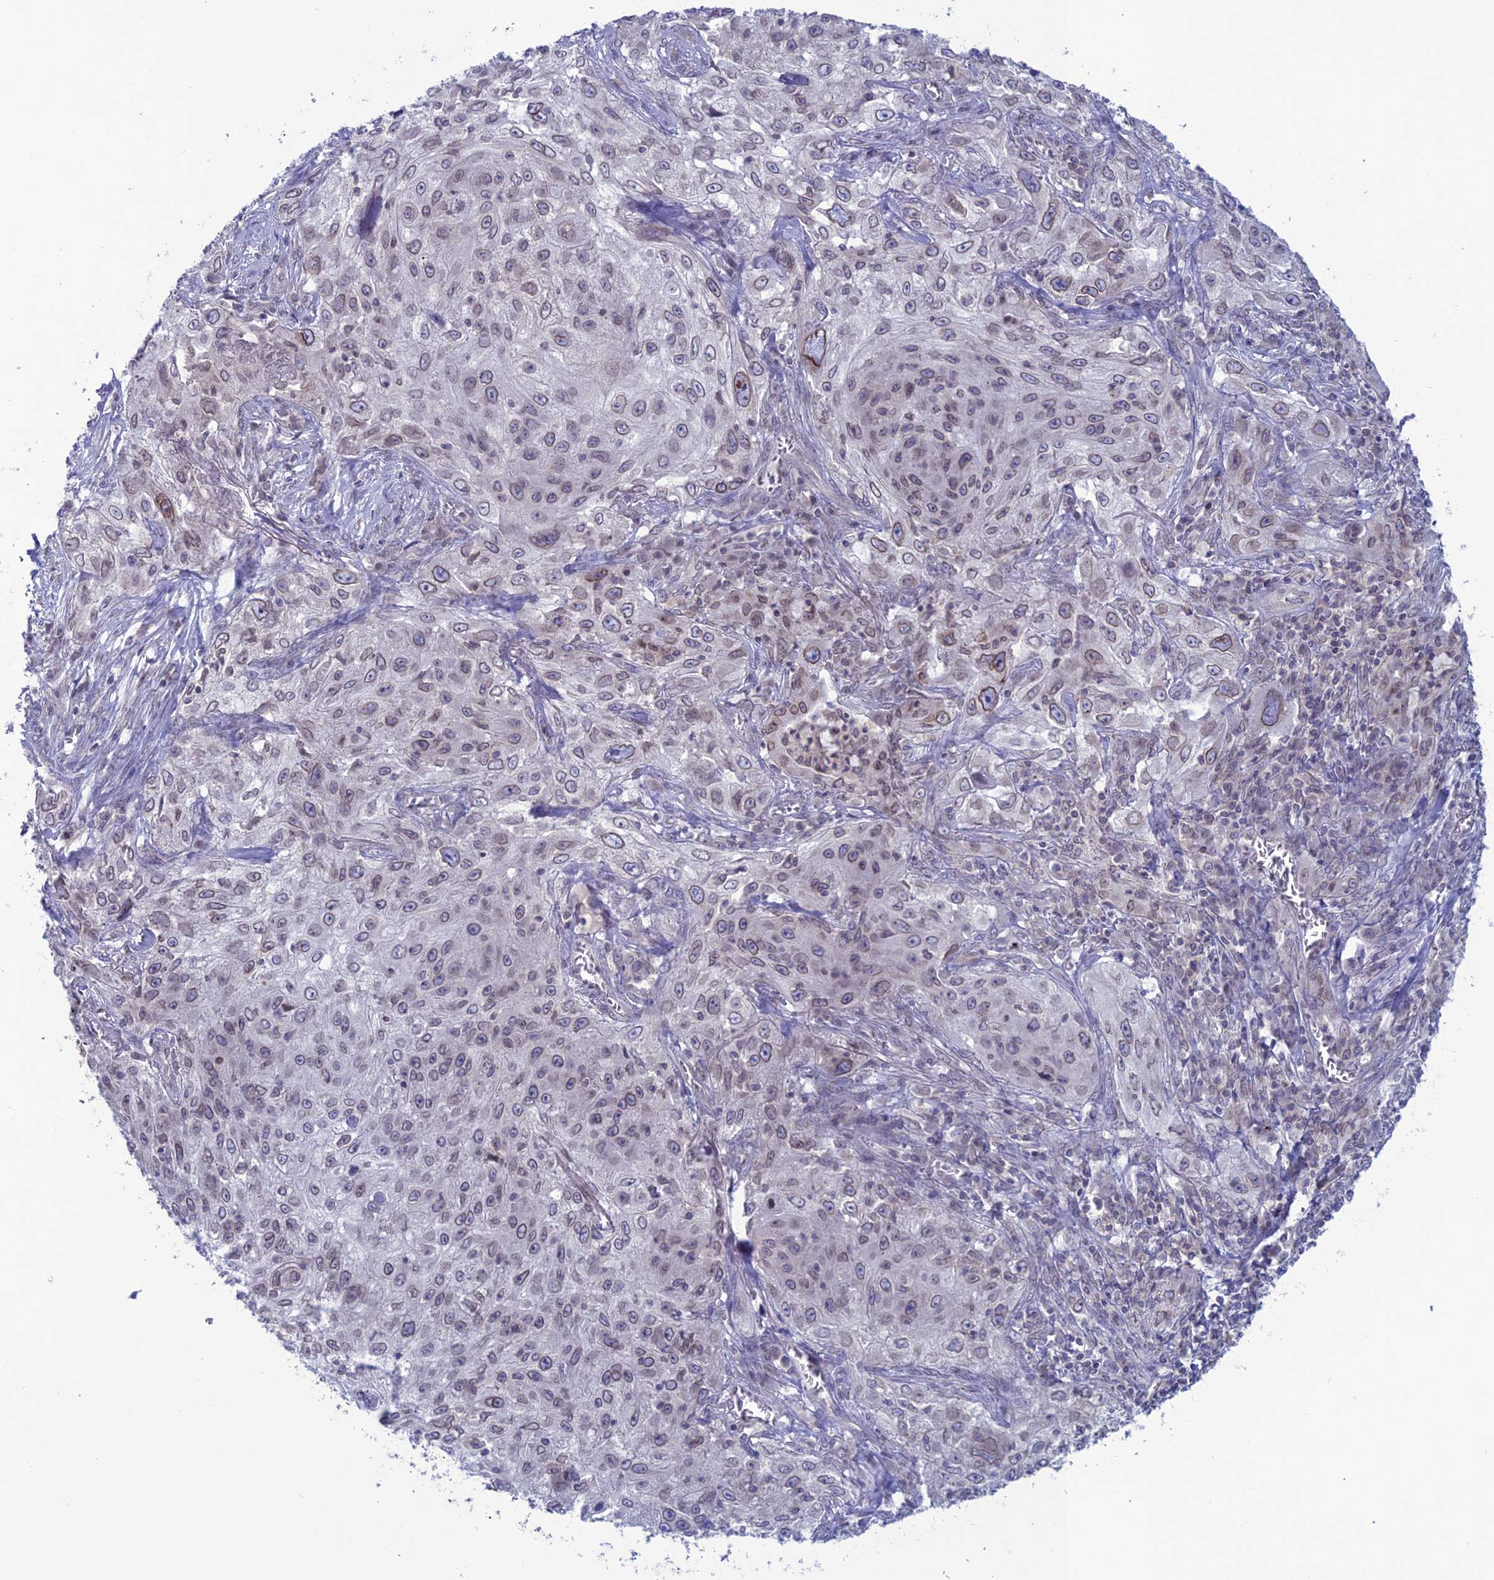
{"staining": {"intensity": "moderate", "quantity": "25%-75%", "location": "cytoplasmic/membranous,nuclear"}, "tissue": "lung cancer", "cell_type": "Tumor cells", "image_type": "cancer", "snomed": [{"axis": "morphology", "description": "Squamous cell carcinoma, NOS"}, {"axis": "topography", "description": "Lung"}], "caption": "IHC image of human squamous cell carcinoma (lung) stained for a protein (brown), which shows medium levels of moderate cytoplasmic/membranous and nuclear expression in about 25%-75% of tumor cells.", "gene": "WDR46", "patient": {"sex": "female", "age": 69}}